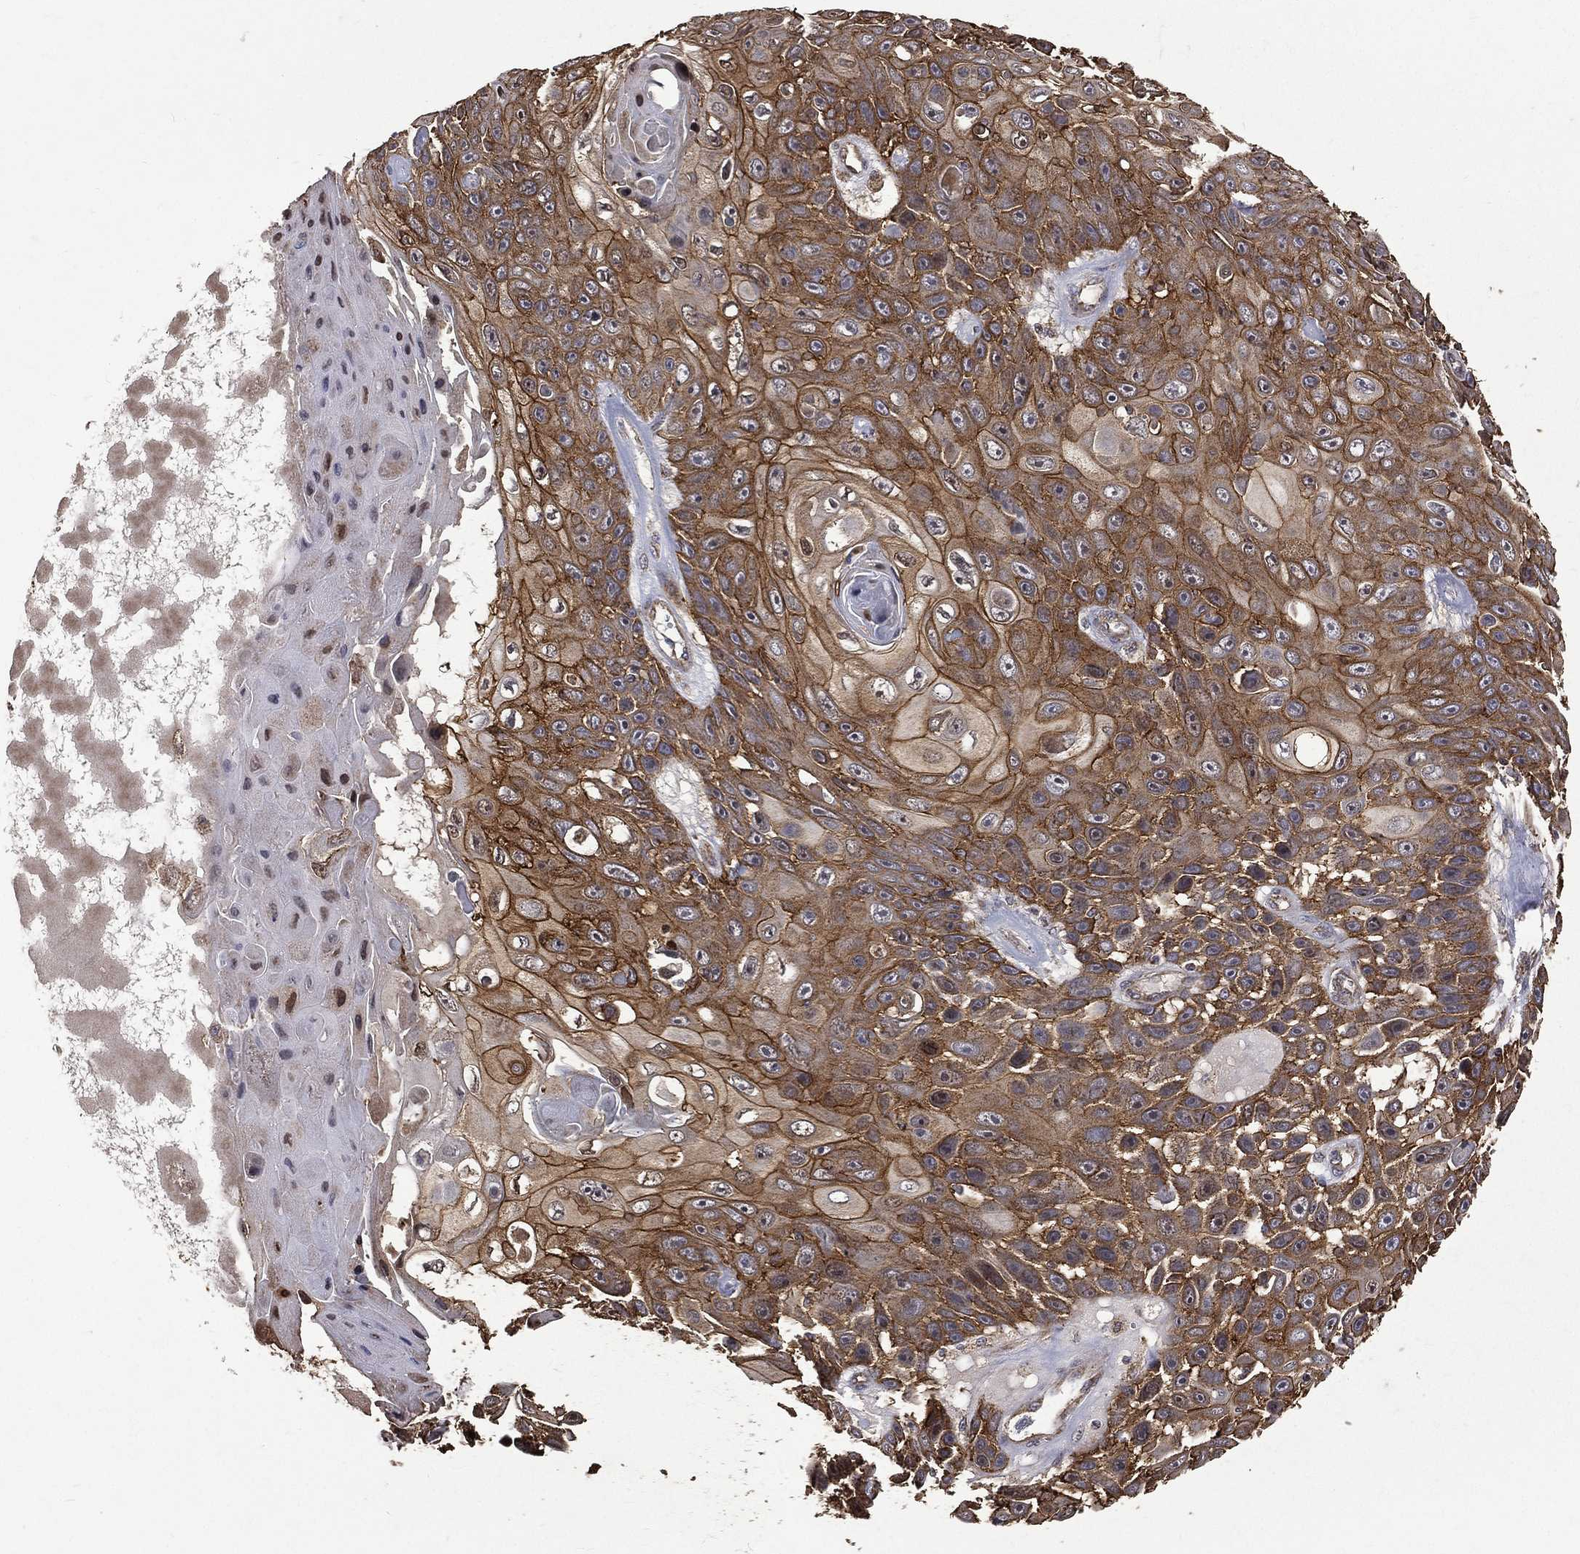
{"staining": {"intensity": "strong", "quantity": ">75%", "location": "cytoplasmic/membranous"}, "tissue": "skin cancer", "cell_type": "Tumor cells", "image_type": "cancer", "snomed": [{"axis": "morphology", "description": "Squamous cell carcinoma, NOS"}, {"axis": "topography", "description": "Skin"}], "caption": "High-power microscopy captured an immunohistochemistry (IHC) micrograph of squamous cell carcinoma (skin), revealing strong cytoplasmic/membranous expression in approximately >75% of tumor cells.", "gene": "RPGR", "patient": {"sex": "male", "age": 82}}